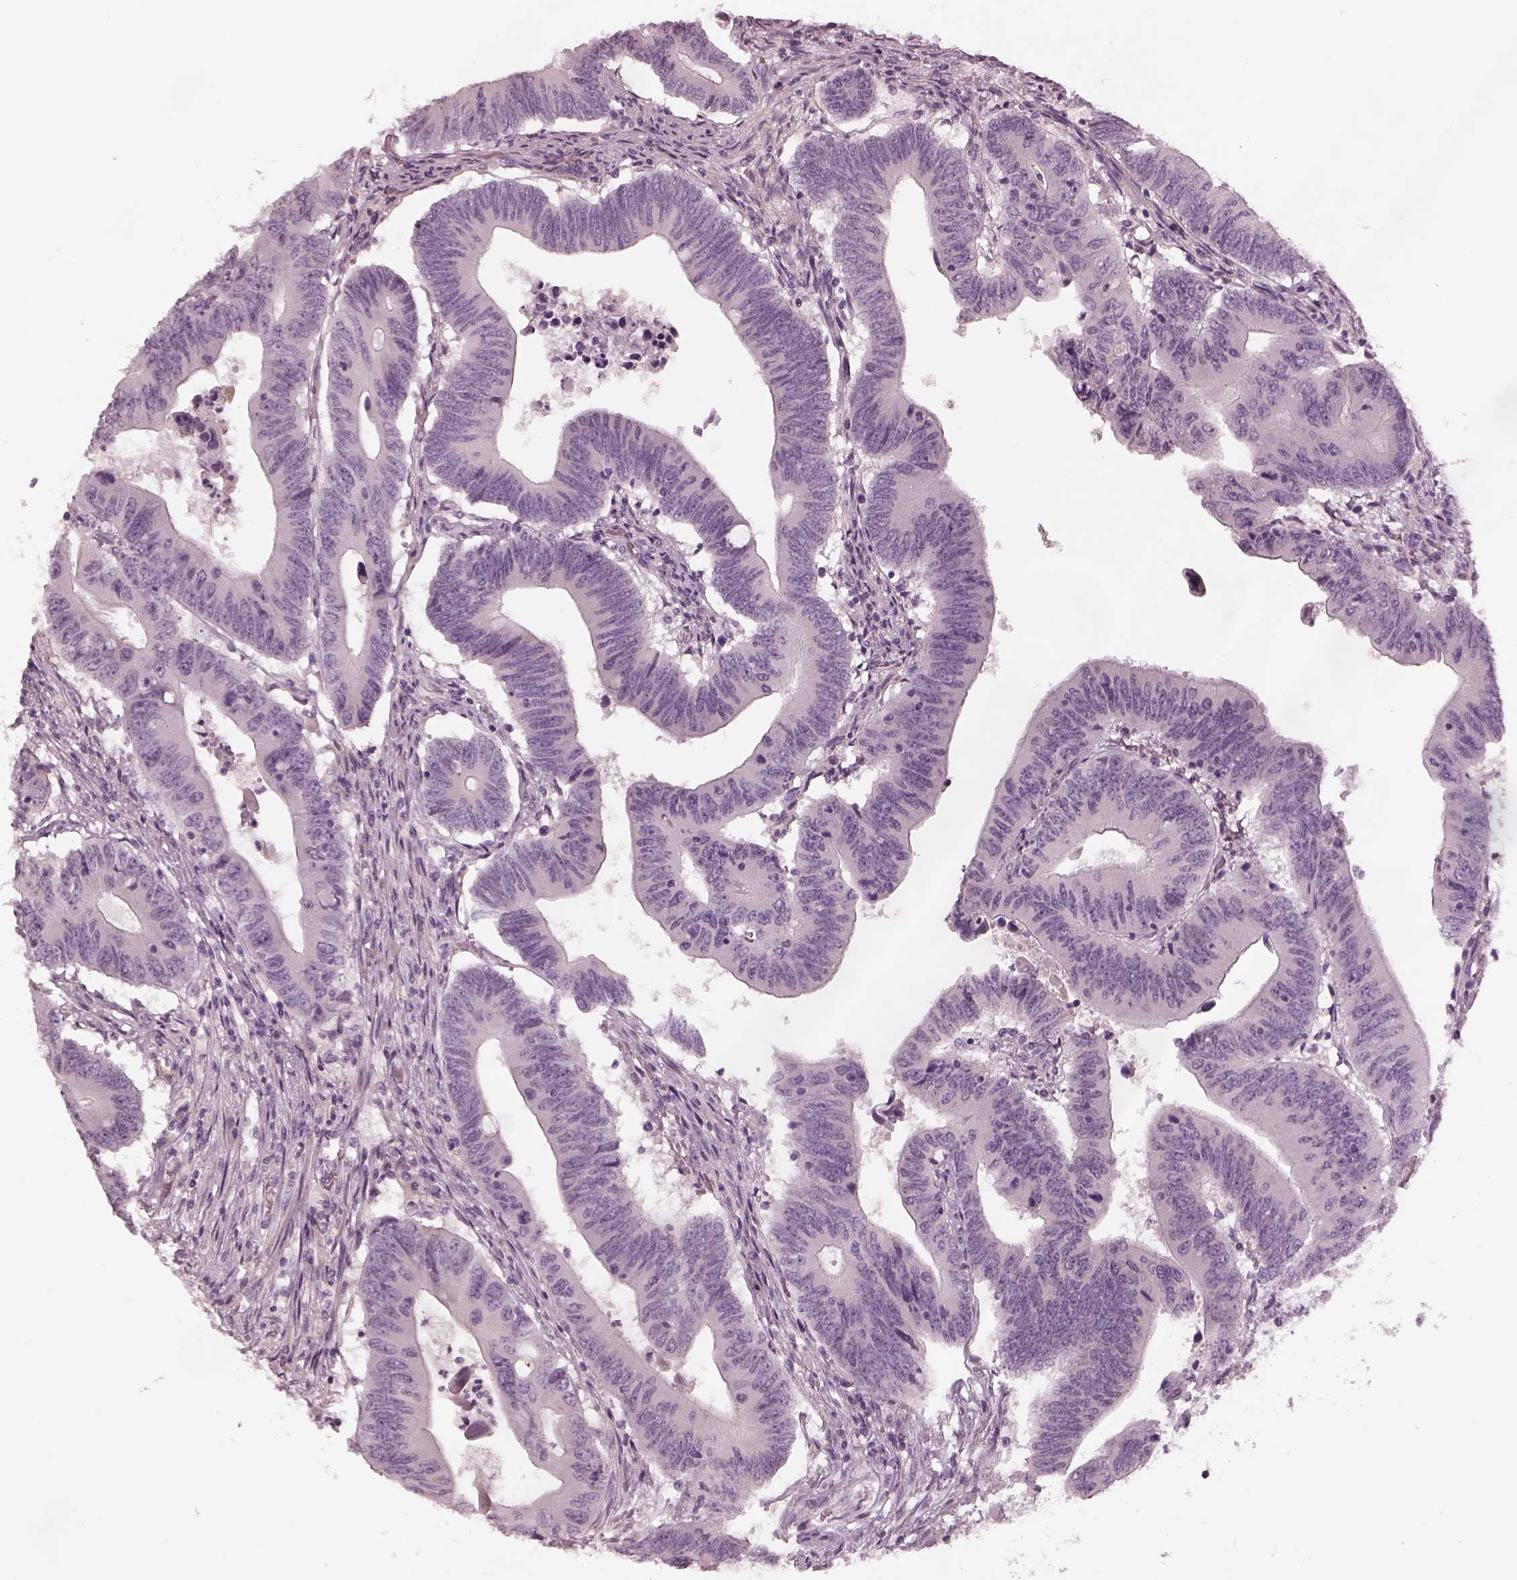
{"staining": {"intensity": "negative", "quantity": "none", "location": "none"}, "tissue": "colorectal cancer", "cell_type": "Tumor cells", "image_type": "cancer", "snomed": [{"axis": "morphology", "description": "Adenocarcinoma, NOS"}, {"axis": "topography", "description": "Colon"}], "caption": "Immunohistochemistry (IHC) photomicrograph of neoplastic tissue: human adenocarcinoma (colorectal) stained with DAB (3,3'-diaminobenzidine) reveals no significant protein positivity in tumor cells.", "gene": "MIA", "patient": {"sex": "female", "age": 90}}